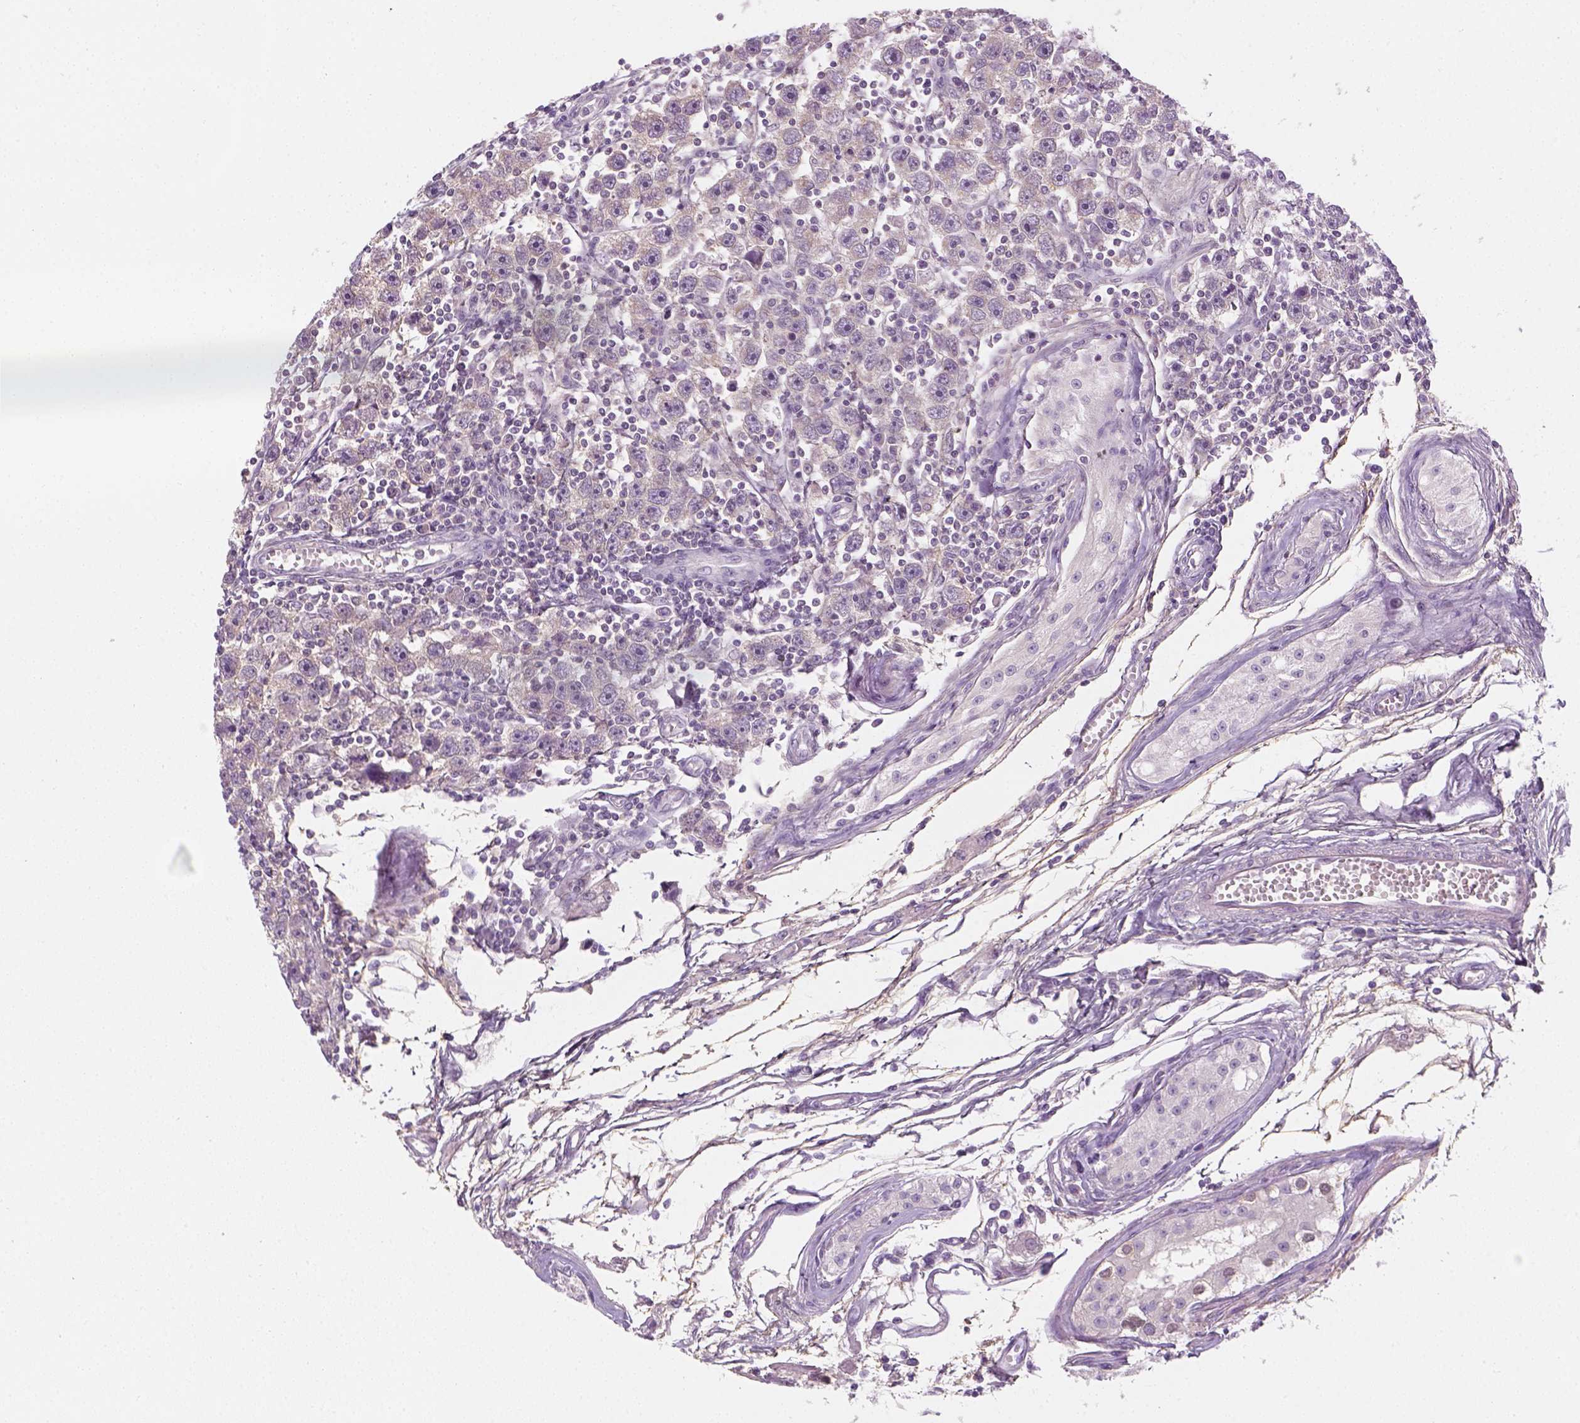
{"staining": {"intensity": "negative", "quantity": "none", "location": "none"}, "tissue": "testis cancer", "cell_type": "Tumor cells", "image_type": "cancer", "snomed": [{"axis": "morphology", "description": "Seminoma, NOS"}, {"axis": "topography", "description": "Testis"}], "caption": "Tumor cells show no significant protein positivity in seminoma (testis).", "gene": "EPHB1", "patient": {"sex": "male", "age": 30}}